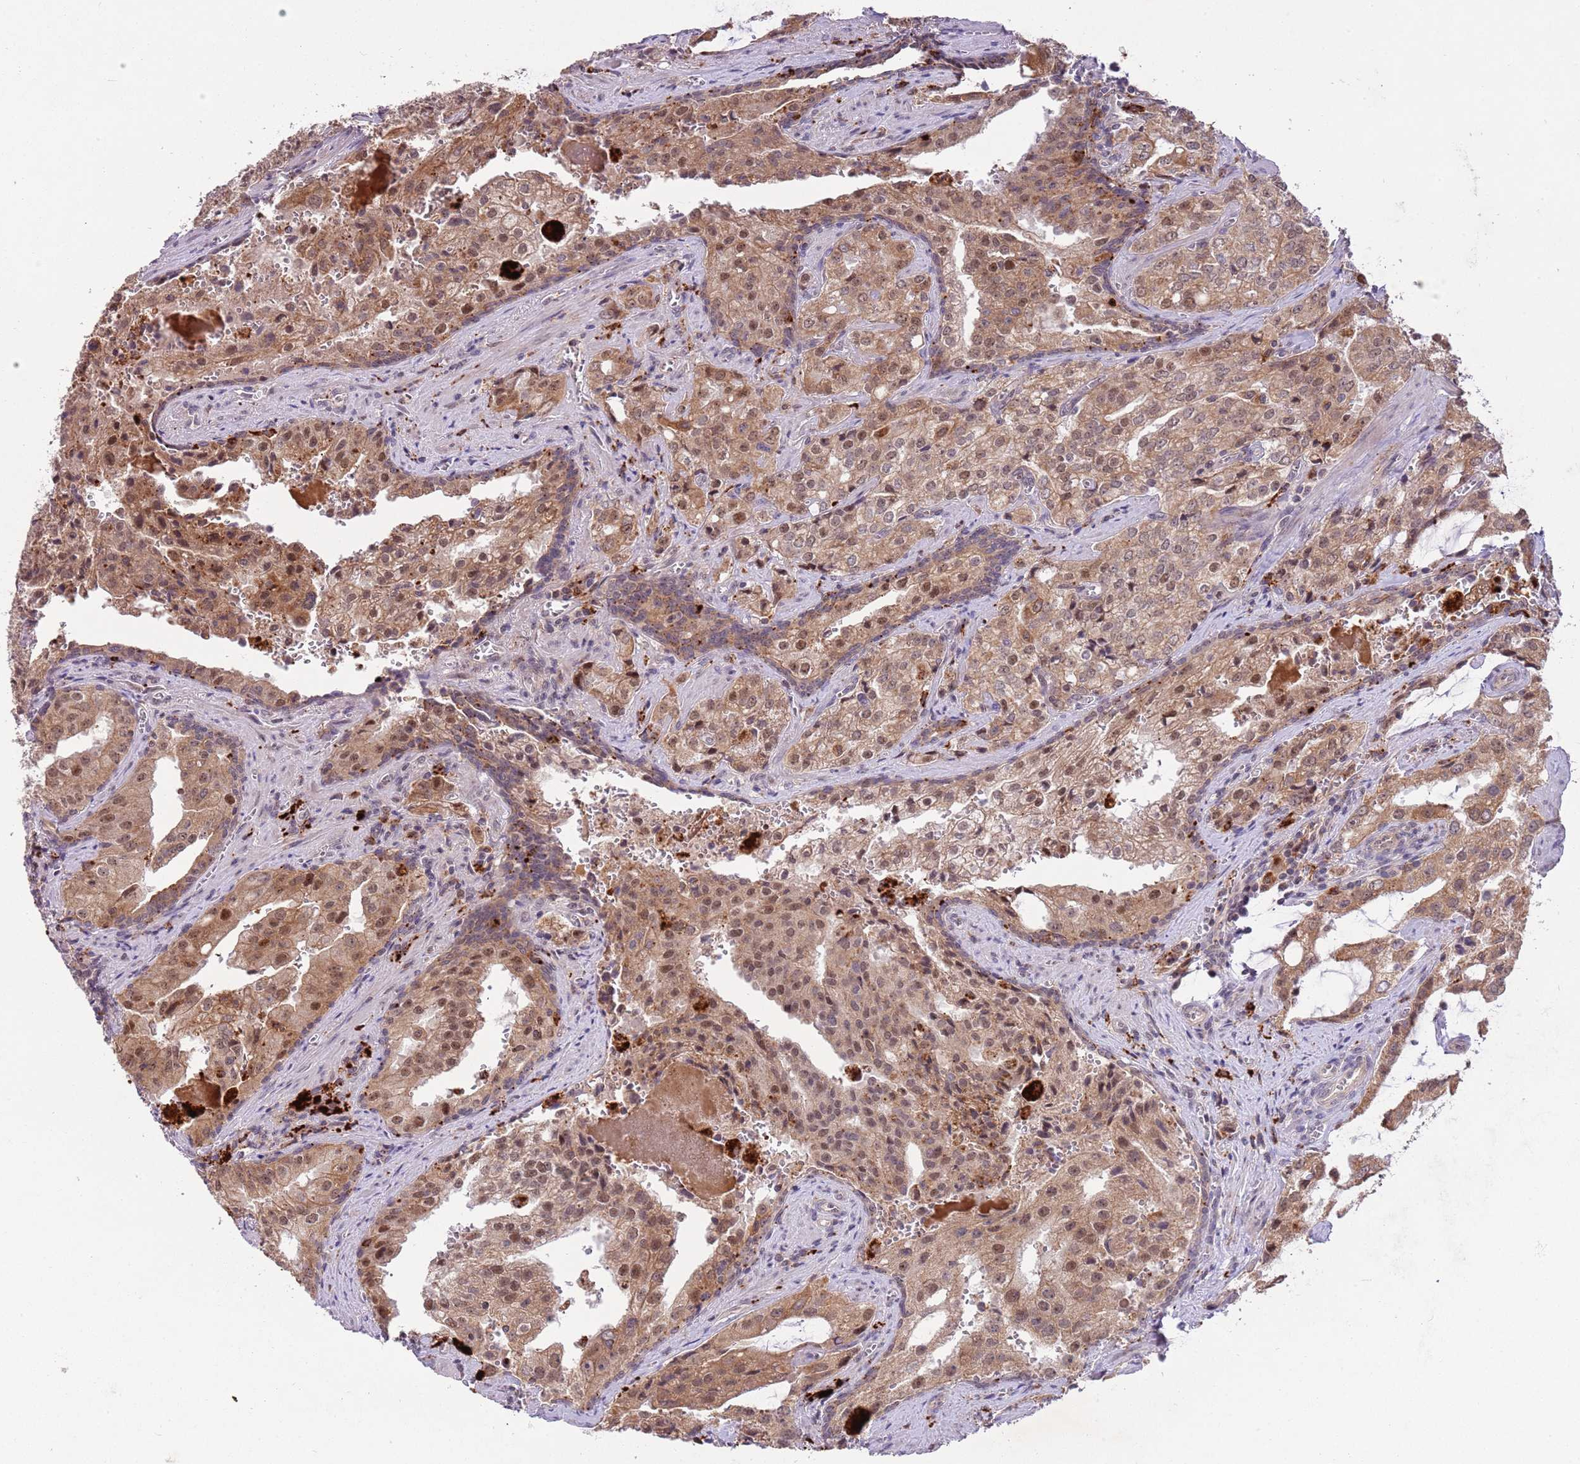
{"staining": {"intensity": "moderate", "quantity": ">75%", "location": "cytoplasmic/membranous,nuclear"}, "tissue": "prostate cancer", "cell_type": "Tumor cells", "image_type": "cancer", "snomed": [{"axis": "morphology", "description": "Adenocarcinoma, High grade"}, {"axis": "topography", "description": "Prostate"}], "caption": "Protein staining demonstrates moderate cytoplasmic/membranous and nuclear expression in approximately >75% of tumor cells in high-grade adenocarcinoma (prostate).", "gene": "TRIM27", "patient": {"sex": "male", "age": 68}}